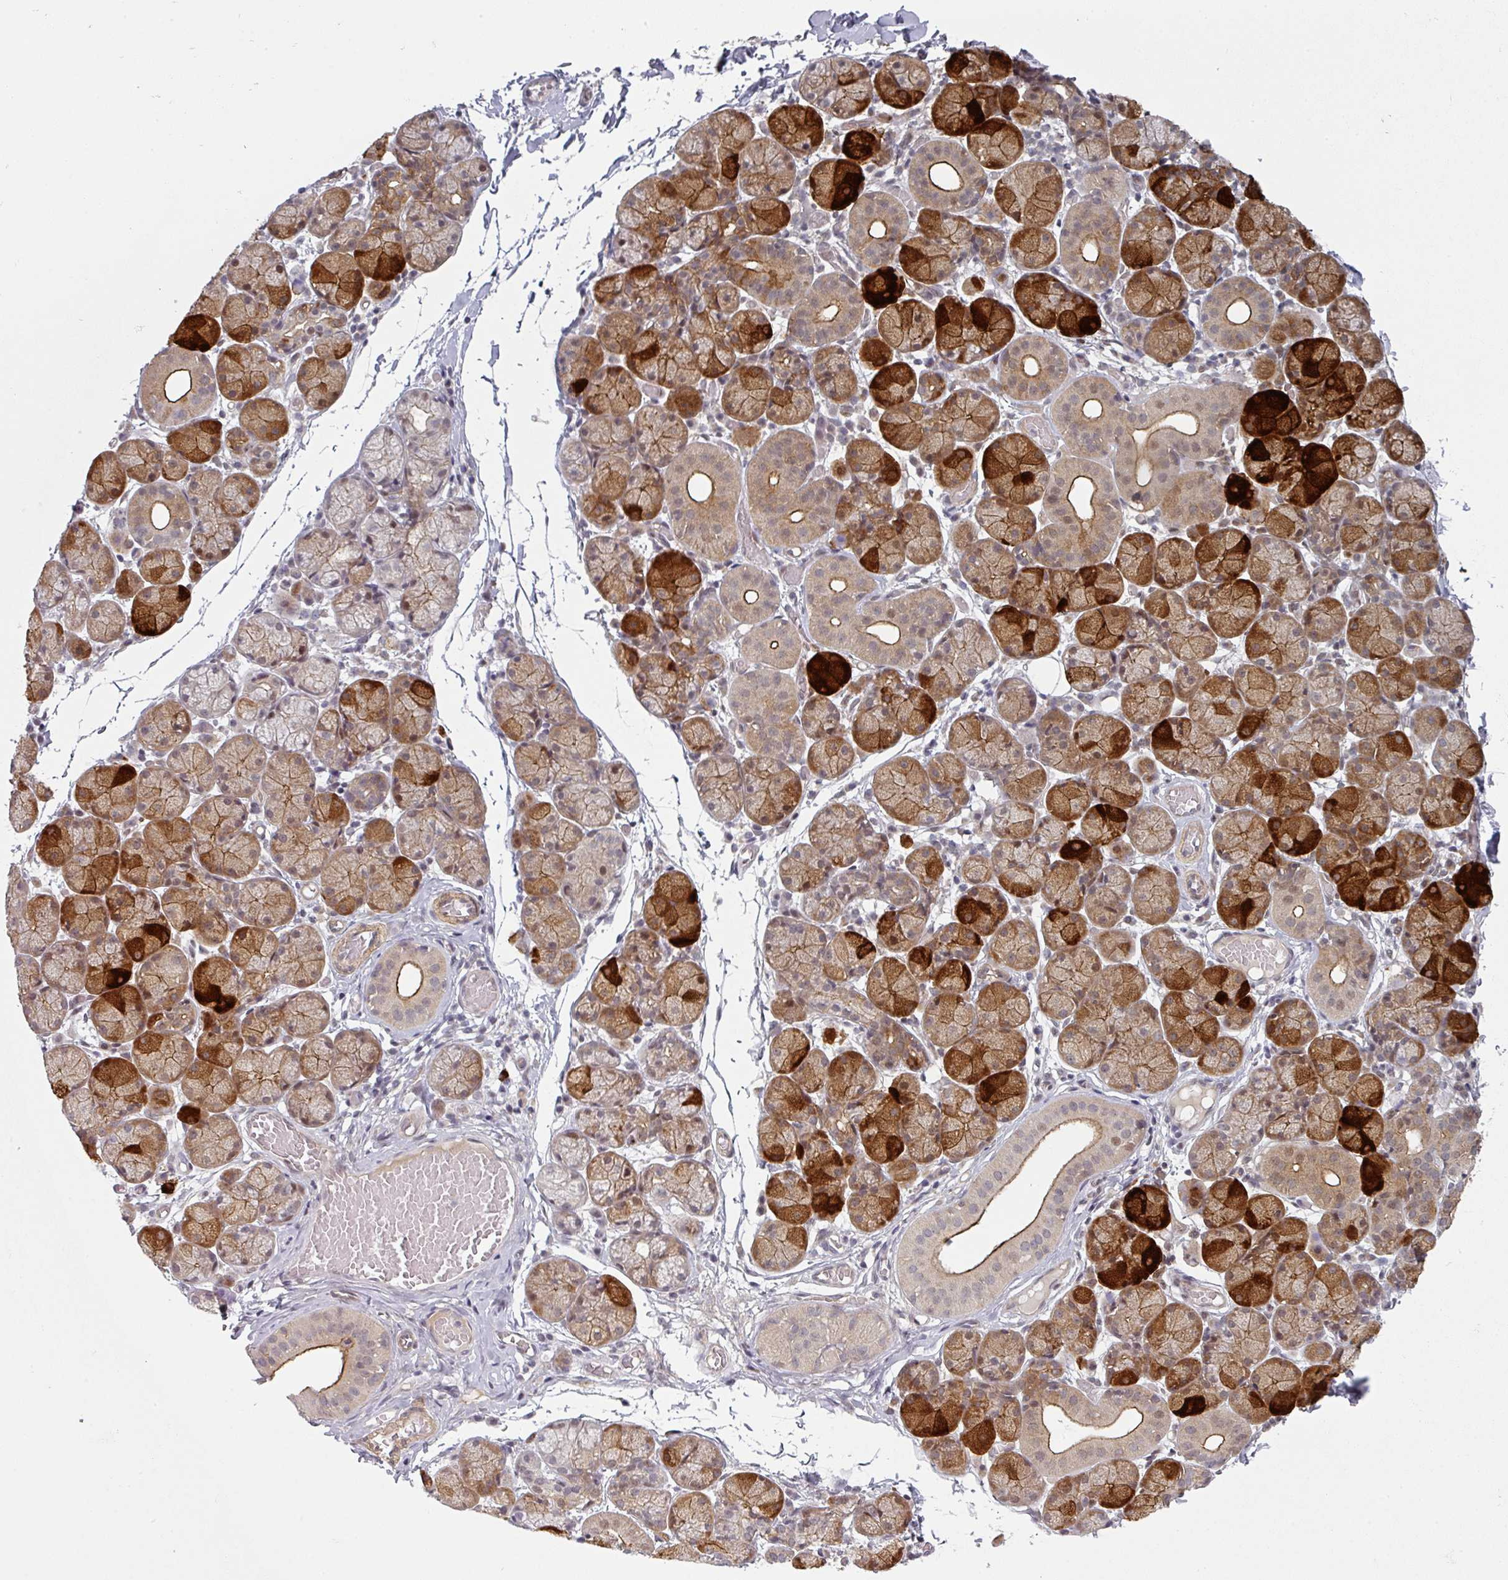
{"staining": {"intensity": "strong", "quantity": "25%-75%", "location": "cytoplasmic/membranous,nuclear"}, "tissue": "salivary gland", "cell_type": "Glandular cells", "image_type": "normal", "snomed": [{"axis": "morphology", "description": "Normal tissue, NOS"}, {"axis": "topography", "description": "Salivary gland"}], "caption": "Protein positivity by immunohistochemistry (IHC) exhibits strong cytoplasmic/membranous,nuclear staining in approximately 25%-75% of glandular cells in unremarkable salivary gland.", "gene": "TMCC1", "patient": {"sex": "female", "age": 24}}